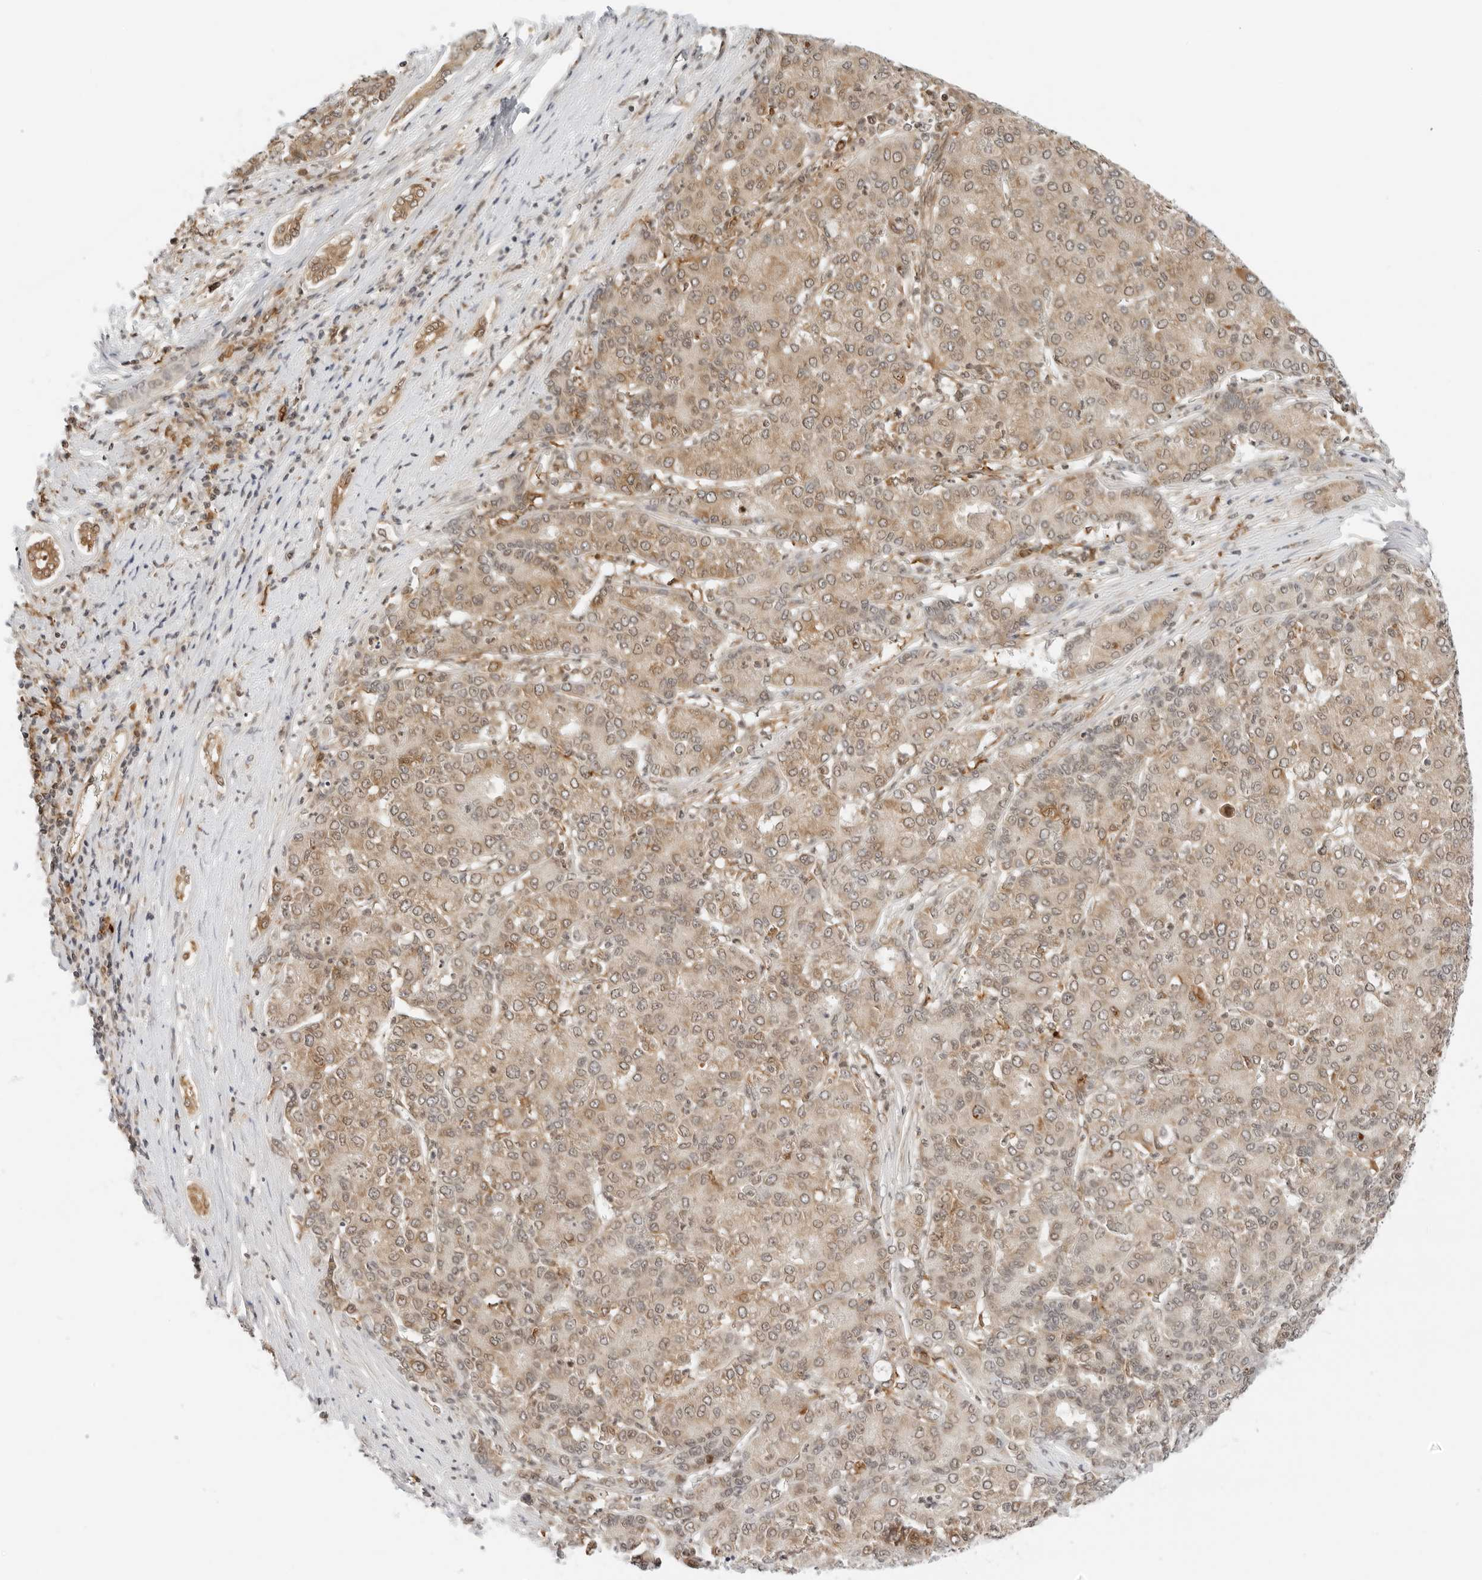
{"staining": {"intensity": "weak", "quantity": ">75%", "location": "cytoplasmic/membranous,nuclear"}, "tissue": "liver cancer", "cell_type": "Tumor cells", "image_type": "cancer", "snomed": [{"axis": "morphology", "description": "Carcinoma, Hepatocellular, NOS"}, {"axis": "topography", "description": "Liver"}], "caption": "The image shows staining of liver hepatocellular carcinoma, revealing weak cytoplasmic/membranous and nuclear protein expression (brown color) within tumor cells.", "gene": "RC3H1", "patient": {"sex": "male", "age": 65}}